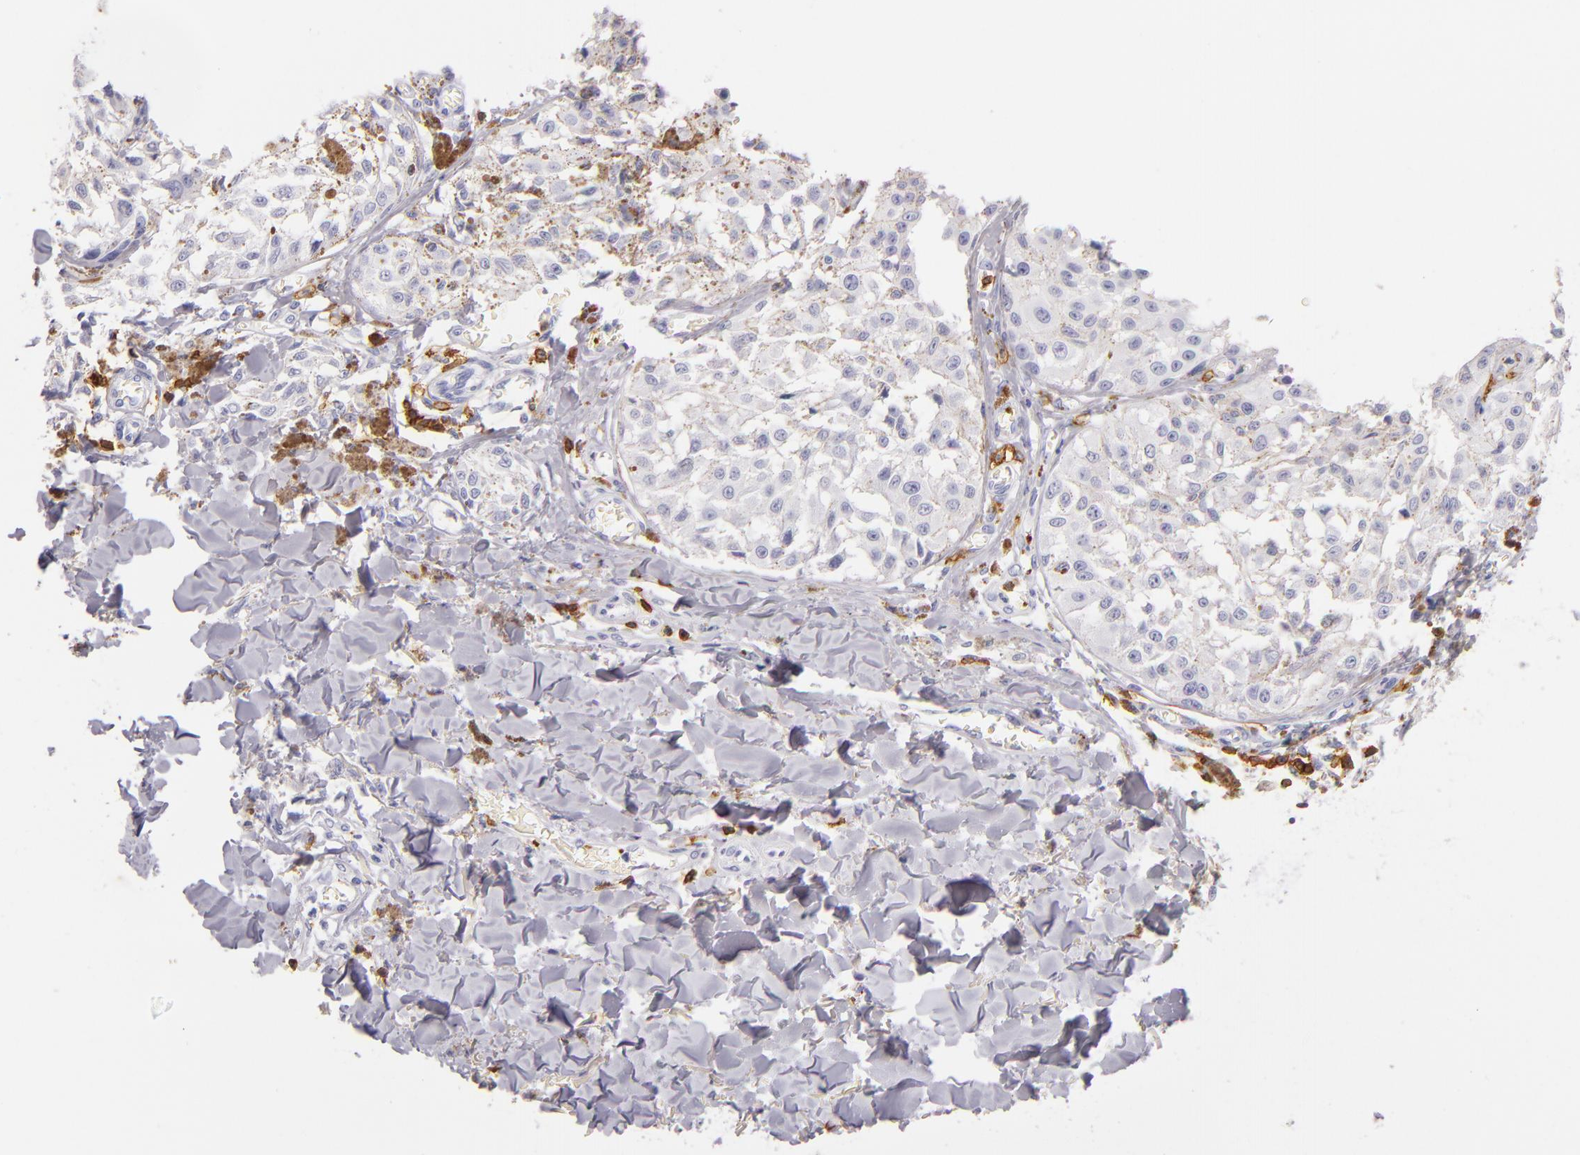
{"staining": {"intensity": "negative", "quantity": "none", "location": "none"}, "tissue": "melanoma", "cell_type": "Tumor cells", "image_type": "cancer", "snomed": [{"axis": "morphology", "description": "Malignant melanoma, NOS"}, {"axis": "topography", "description": "Skin"}], "caption": "Immunohistochemical staining of human malignant melanoma shows no significant expression in tumor cells.", "gene": "LAT", "patient": {"sex": "female", "age": 82}}